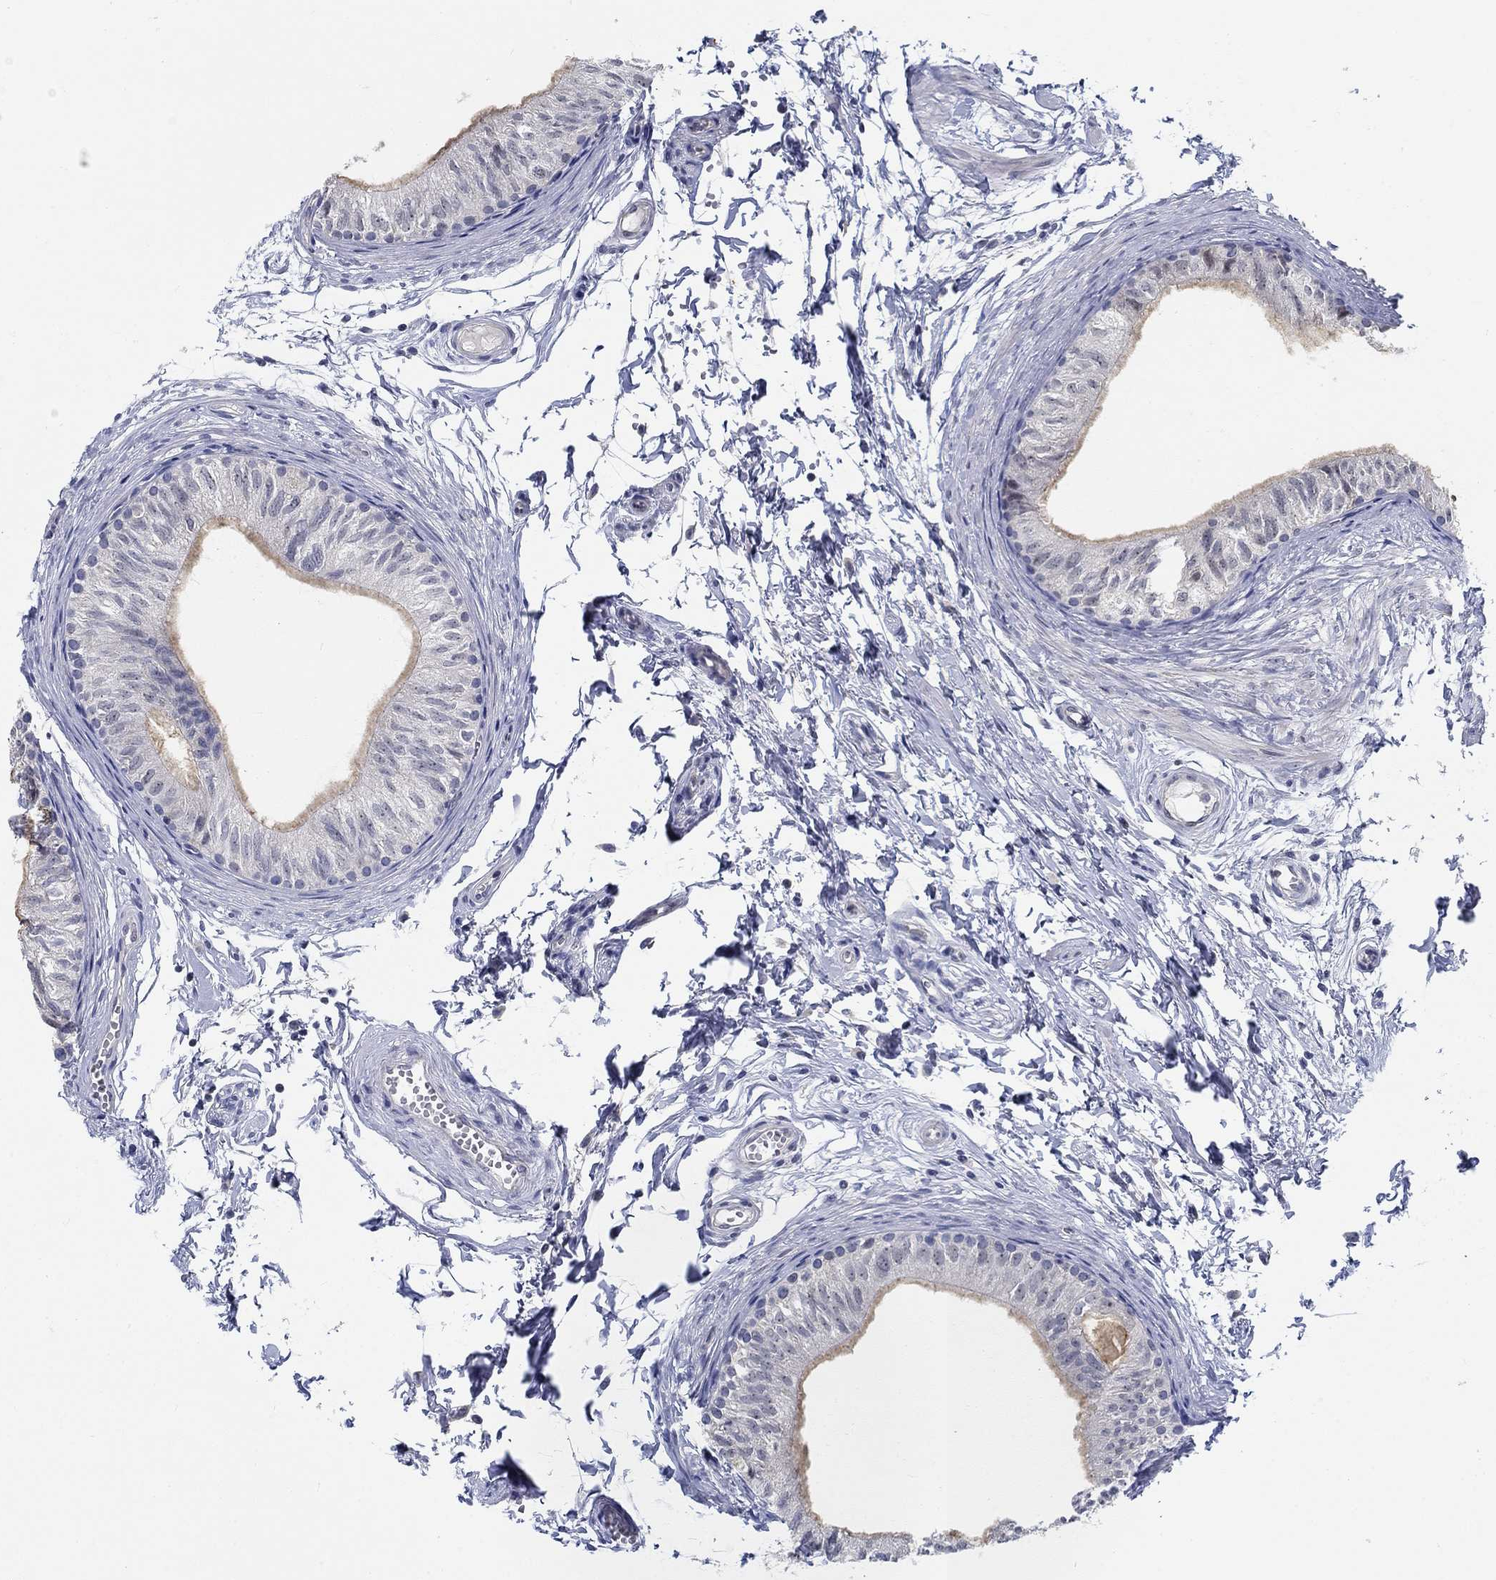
{"staining": {"intensity": "negative", "quantity": "none", "location": "none"}, "tissue": "epididymis", "cell_type": "Glandular cells", "image_type": "normal", "snomed": [{"axis": "morphology", "description": "Normal tissue, NOS"}, {"axis": "topography", "description": "Epididymis"}], "caption": "Epididymis stained for a protein using immunohistochemistry (IHC) demonstrates no positivity glandular cells.", "gene": "SMIM18", "patient": {"sex": "male", "age": 22}}